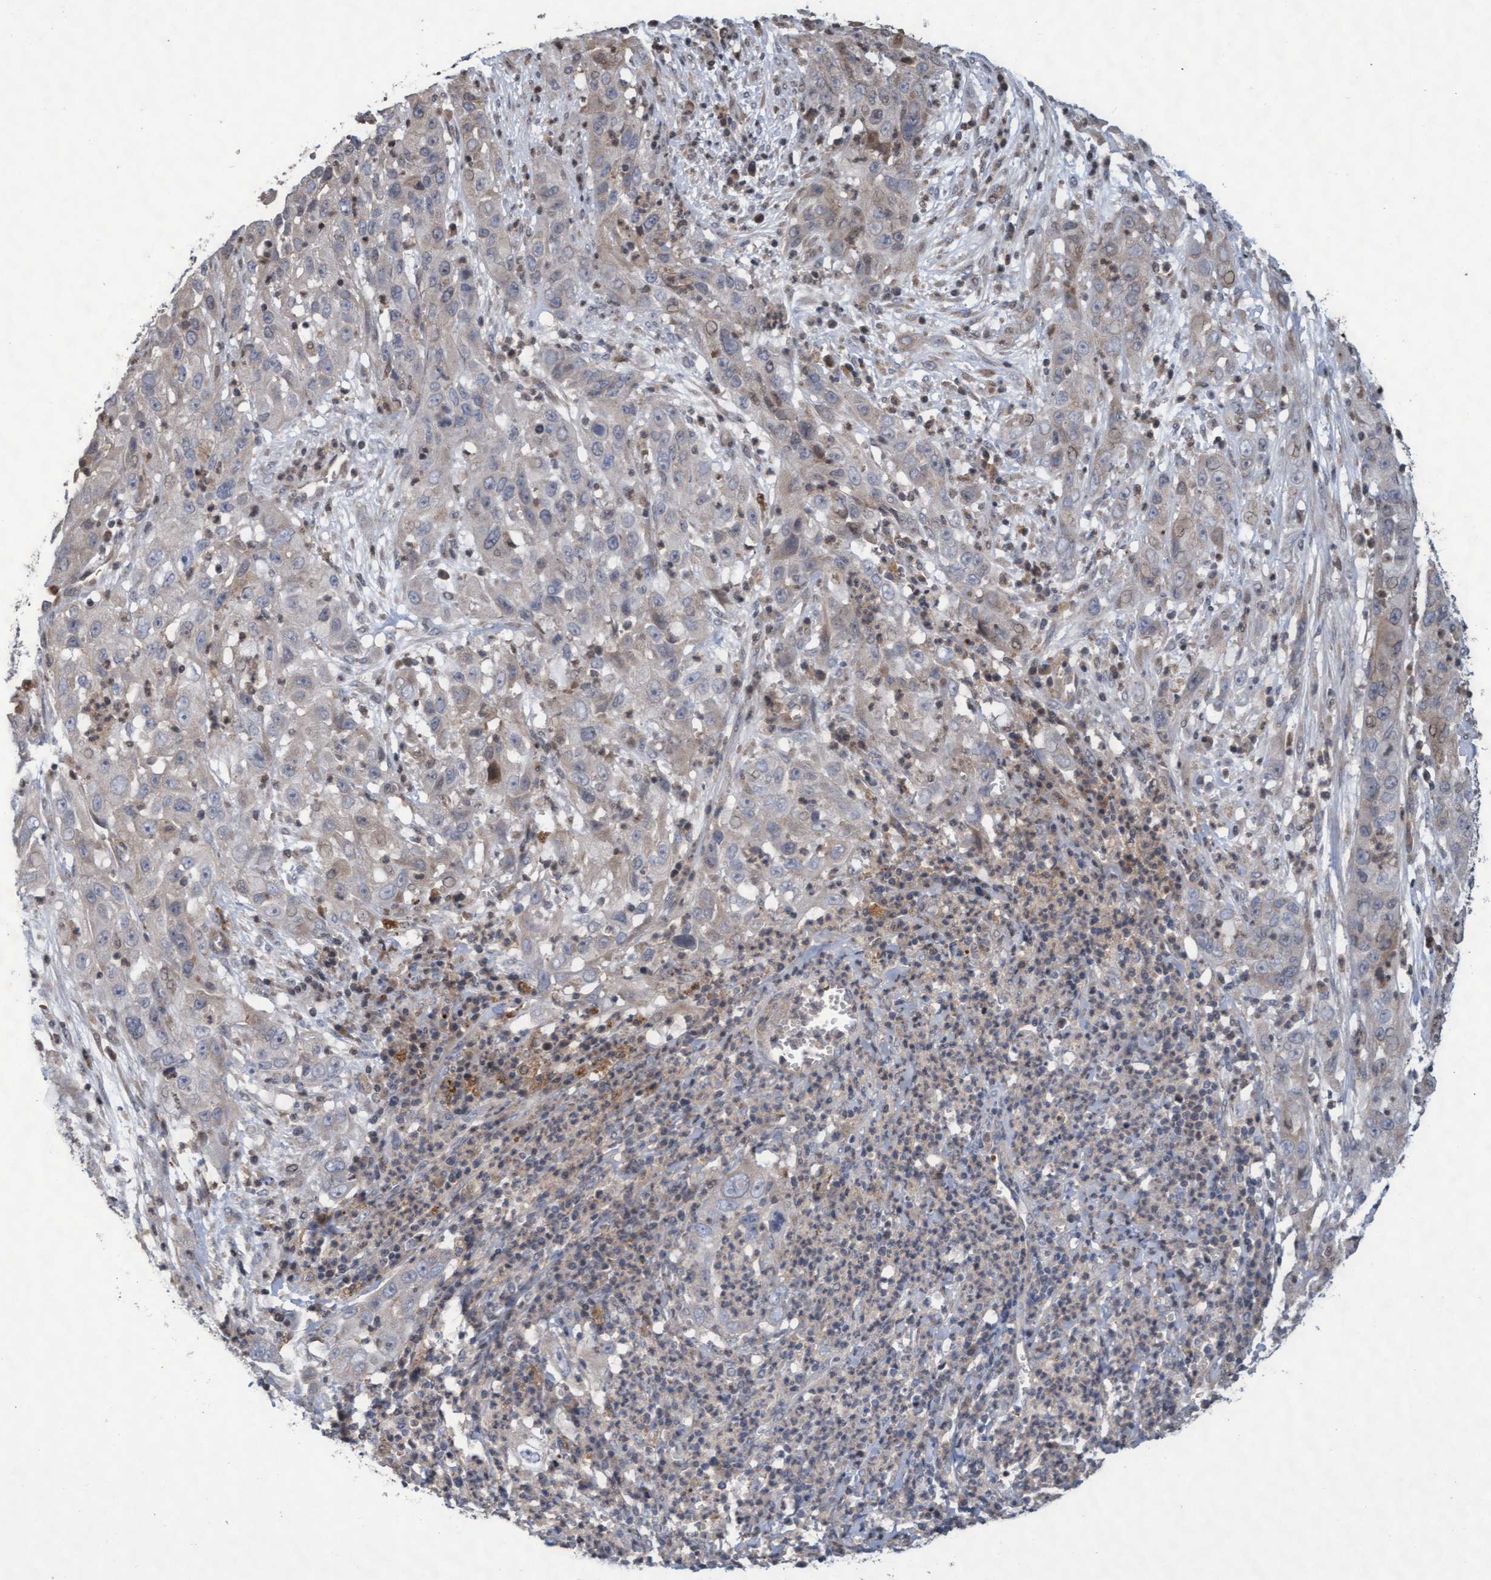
{"staining": {"intensity": "weak", "quantity": "<25%", "location": "cytoplasmic/membranous"}, "tissue": "cervical cancer", "cell_type": "Tumor cells", "image_type": "cancer", "snomed": [{"axis": "morphology", "description": "Squamous cell carcinoma, NOS"}, {"axis": "topography", "description": "Cervix"}], "caption": "This micrograph is of cervical cancer (squamous cell carcinoma) stained with immunohistochemistry to label a protein in brown with the nuclei are counter-stained blue. There is no staining in tumor cells. The staining was performed using DAB (3,3'-diaminobenzidine) to visualize the protein expression in brown, while the nuclei were stained in blue with hematoxylin (Magnification: 20x).", "gene": "KCNC2", "patient": {"sex": "female", "age": 32}}